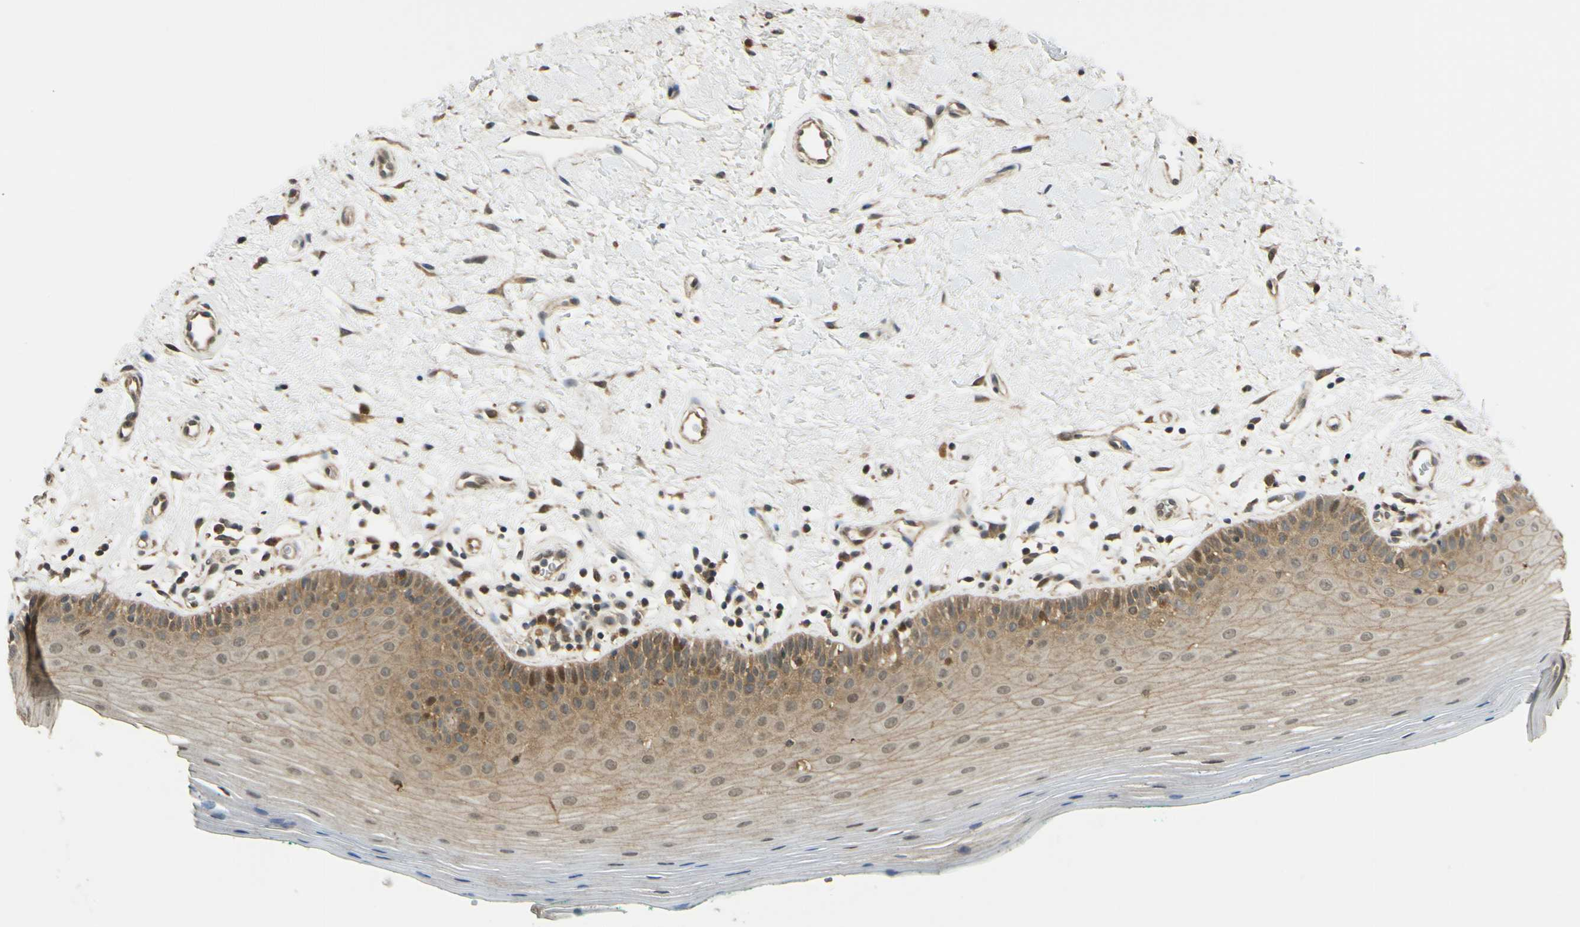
{"staining": {"intensity": "moderate", "quantity": ">75%", "location": "cytoplasmic/membranous,nuclear"}, "tissue": "oral mucosa", "cell_type": "Squamous epithelial cells", "image_type": "normal", "snomed": [{"axis": "morphology", "description": "Normal tissue, NOS"}, {"axis": "topography", "description": "Skeletal muscle"}, {"axis": "topography", "description": "Oral tissue"}], "caption": "This is an image of immunohistochemistry (IHC) staining of normal oral mucosa, which shows moderate staining in the cytoplasmic/membranous,nuclear of squamous epithelial cells.", "gene": "ABCC8", "patient": {"sex": "male", "age": 58}}